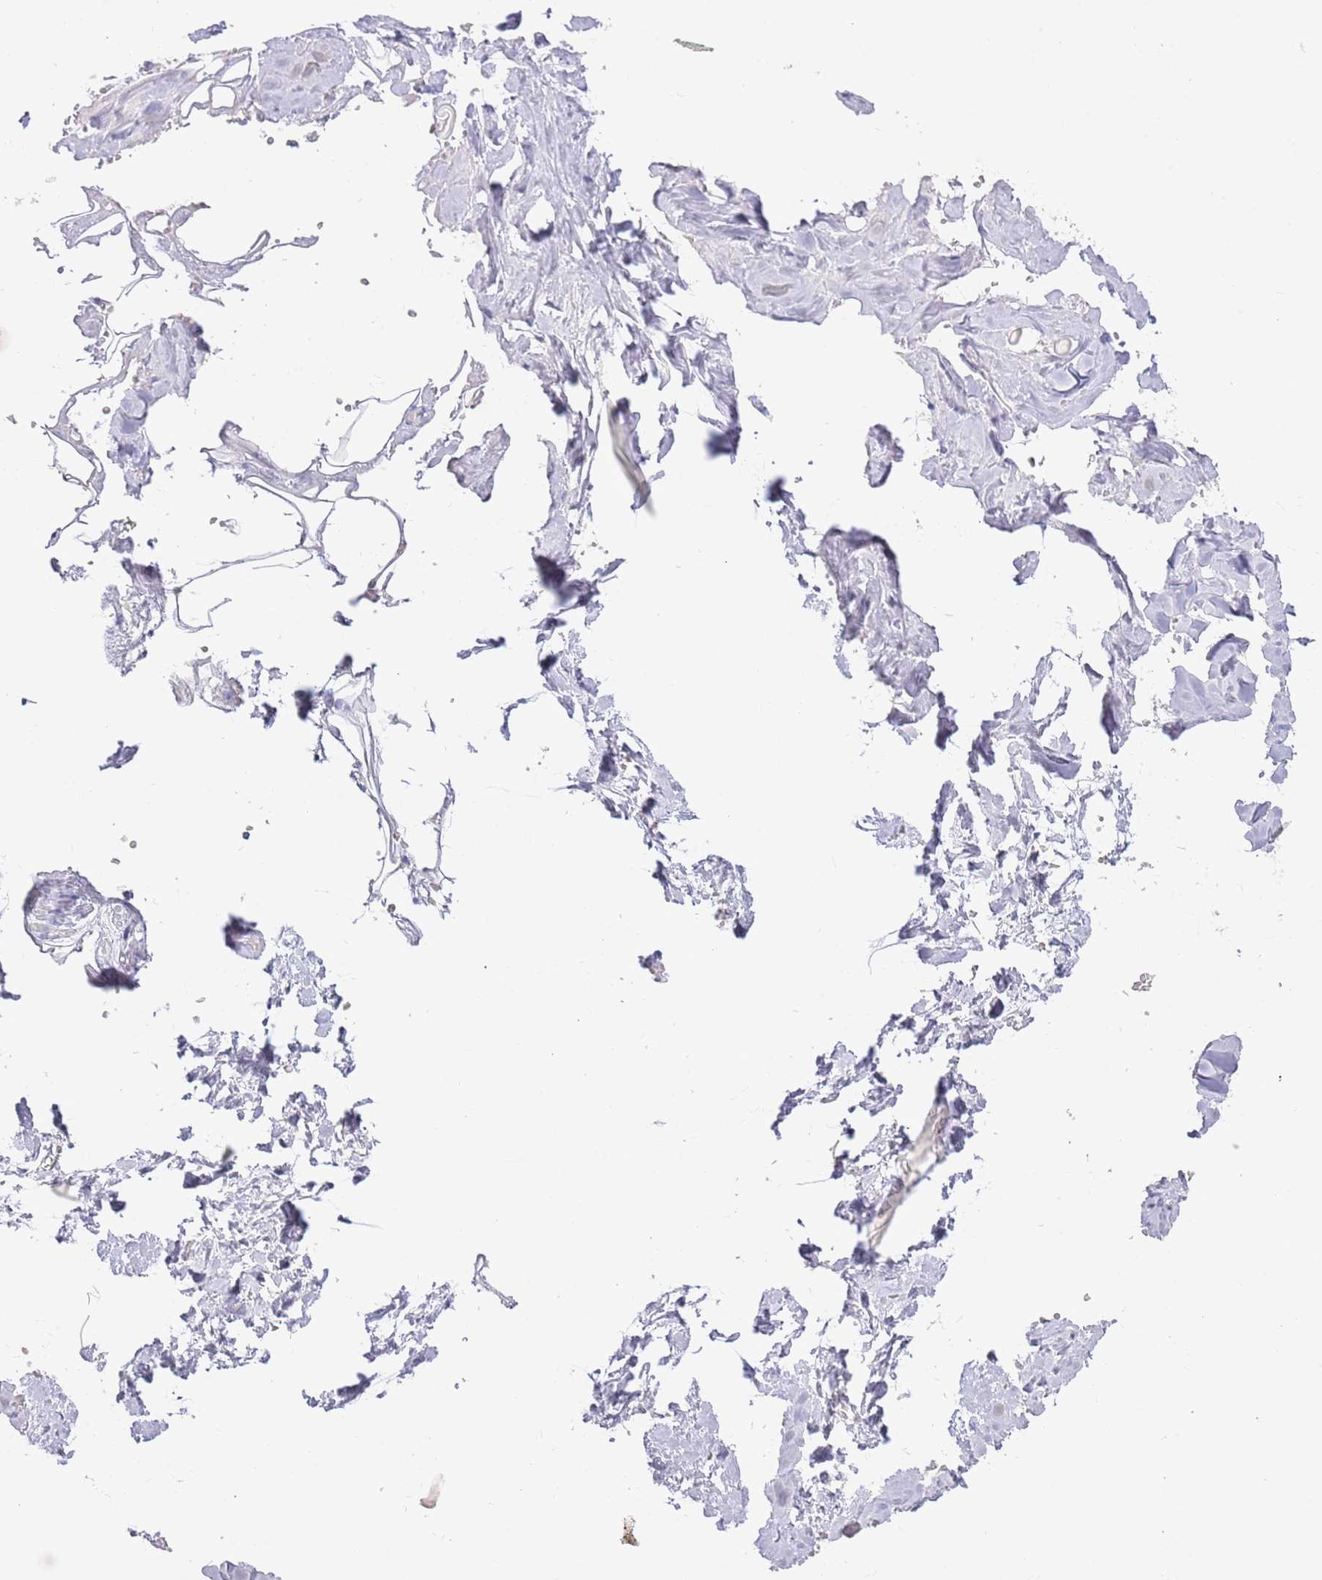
{"staining": {"intensity": "negative", "quantity": "none", "location": "none"}, "tissue": "adipose tissue", "cell_type": "Adipocytes", "image_type": "normal", "snomed": [{"axis": "morphology", "description": "Normal tissue, NOS"}, {"axis": "topography", "description": "Salivary gland"}, {"axis": "topography", "description": "Peripheral nerve tissue"}], "caption": "This is an immunohistochemistry image of unremarkable human adipose tissue. There is no expression in adipocytes.", "gene": "EBPL", "patient": {"sex": "male", "age": 38}}